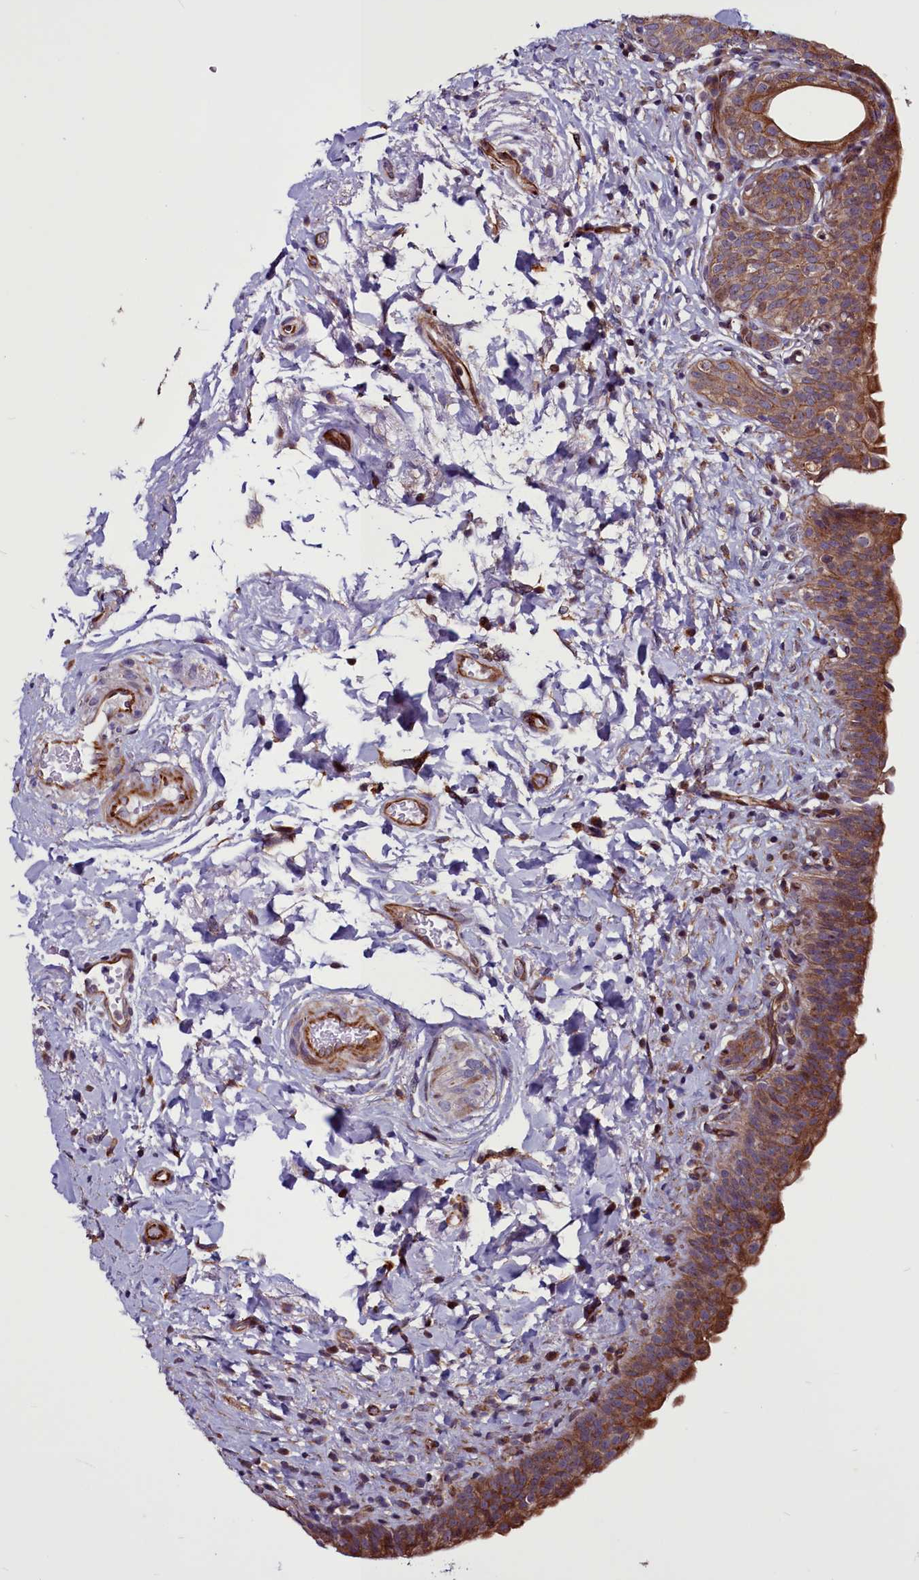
{"staining": {"intensity": "strong", "quantity": ">75%", "location": "cytoplasmic/membranous"}, "tissue": "urinary bladder", "cell_type": "Urothelial cells", "image_type": "normal", "snomed": [{"axis": "morphology", "description": "Normal tissue, NOS"}, {"axis": "topography", "description": "Urinary bladder"}], "caption": "Protein expression by immunohistochemistry (IHC) reveals strong cytoplasmic/membranous staining in approximately >75% of urothelial cells in benign urinary bladder.", "gene": "MCRIP1", "patient": {"sex": "male", "age": 83}}